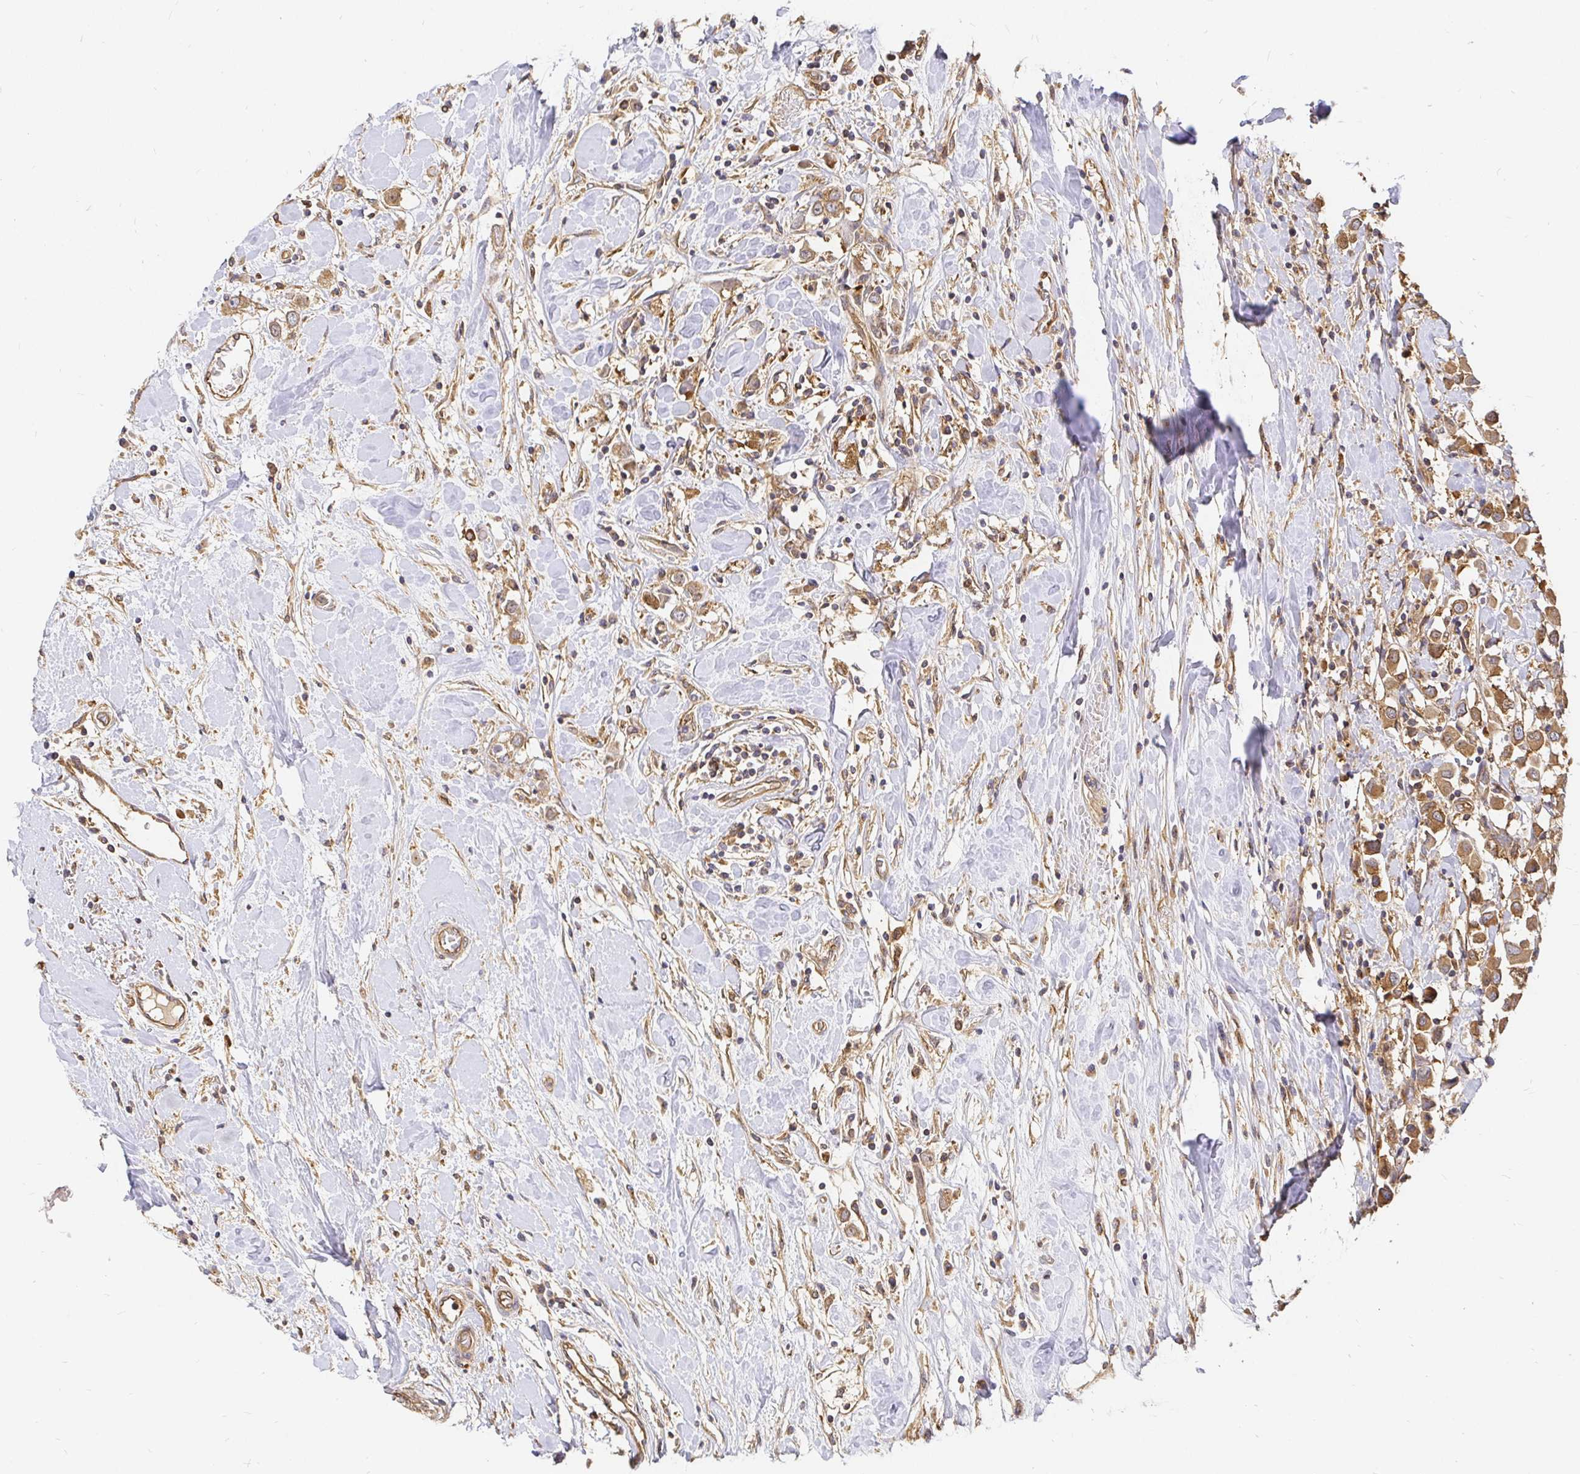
{"staining": {"intensity": "moderate", "quantity": ">75%", "location": "cytoplasmic/membranous"}, "tissue": "breast cancer", "cell_type": "Tumor cells", "image_type": "cancer", "snomed": [{"axis": "morphology", "description": "Duct carcinoma"}, {"axis": "topography", "description": "Breast"}], "caption": "Approximately >75% of tumor cells in invasive ductal carcinoma (breast) exhibit moderate cytoplasmic/membranous protein positivity as visualized by brown immunohistochemical staining.", "gene": "KIF5B", "patient": {"sex": "female", "age": 61}}